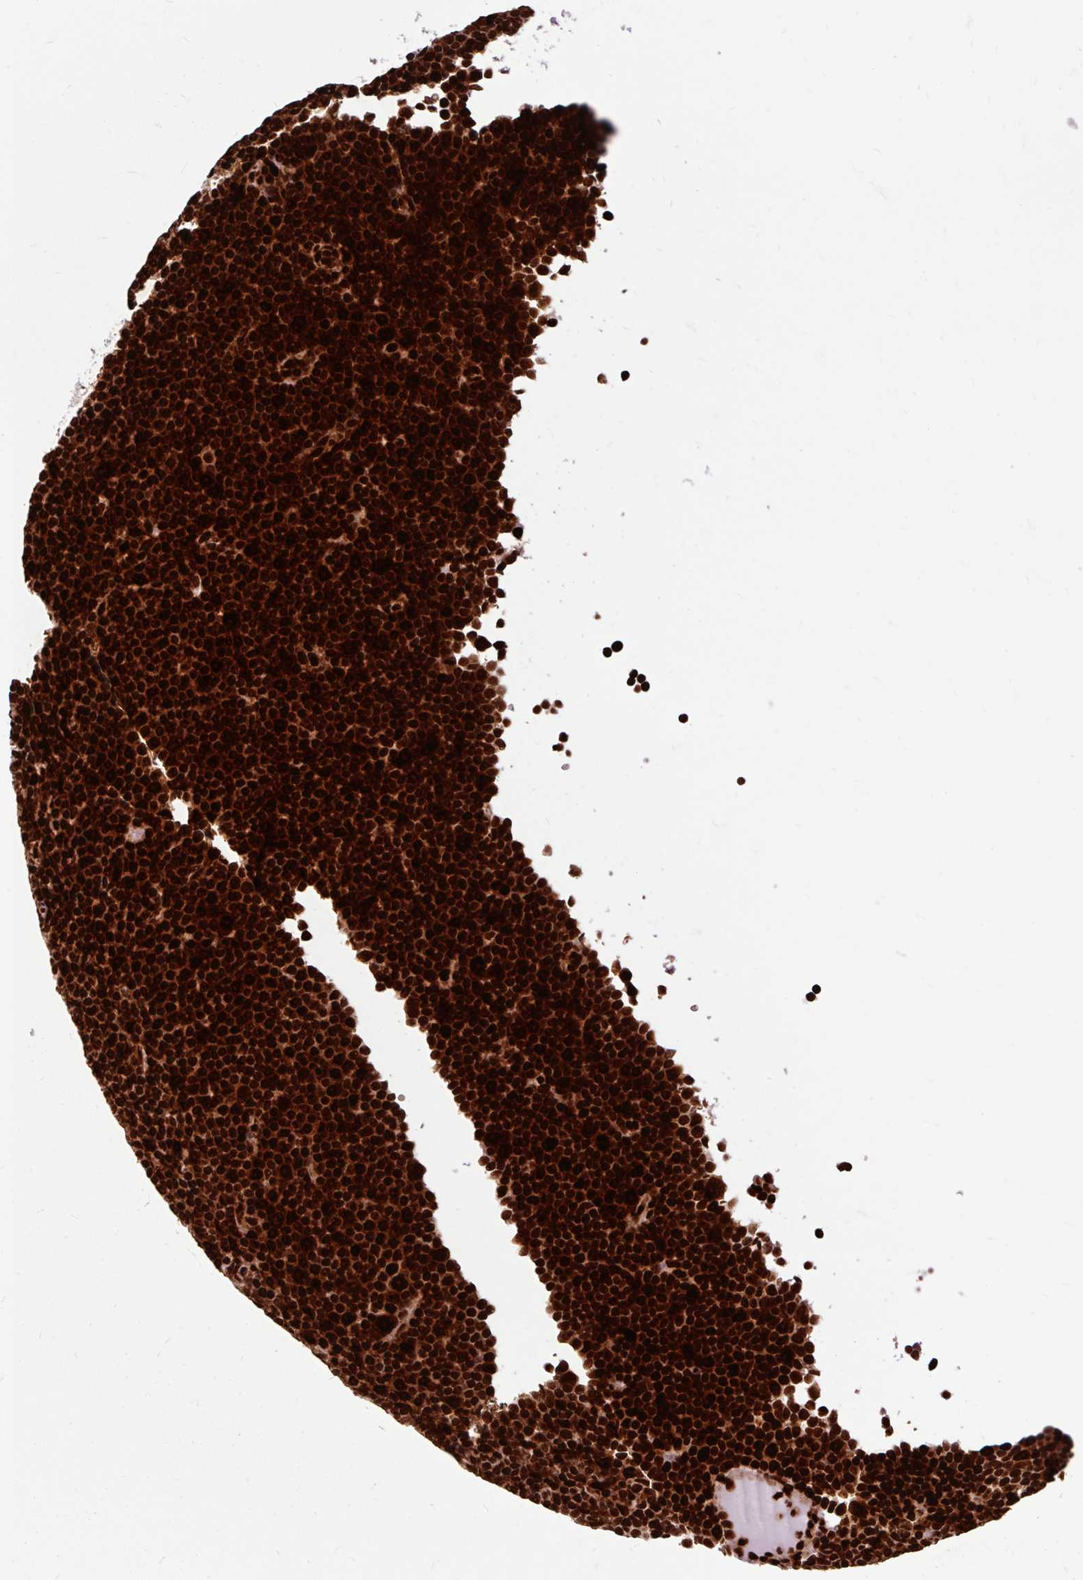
{"staining": {"intensity": "strong", "quantity": ">75%", "location": "nuclear"}, "tissue": "lymphoma", "cell_type": "Tumor cells", "image_type": "cancer", "snomed": [{"axis": "morphology", "description": "Malignant lymphoma, non-Hodgkin's type, Low grade"}, {"axis": "topography", "description": "Lymph node"}], "caption": "Strong nuclear expression is identified in about >75% of tumor cells in lymphoma.", "gene": "FUS", "patient": {"sex": "female", "age": 67}}